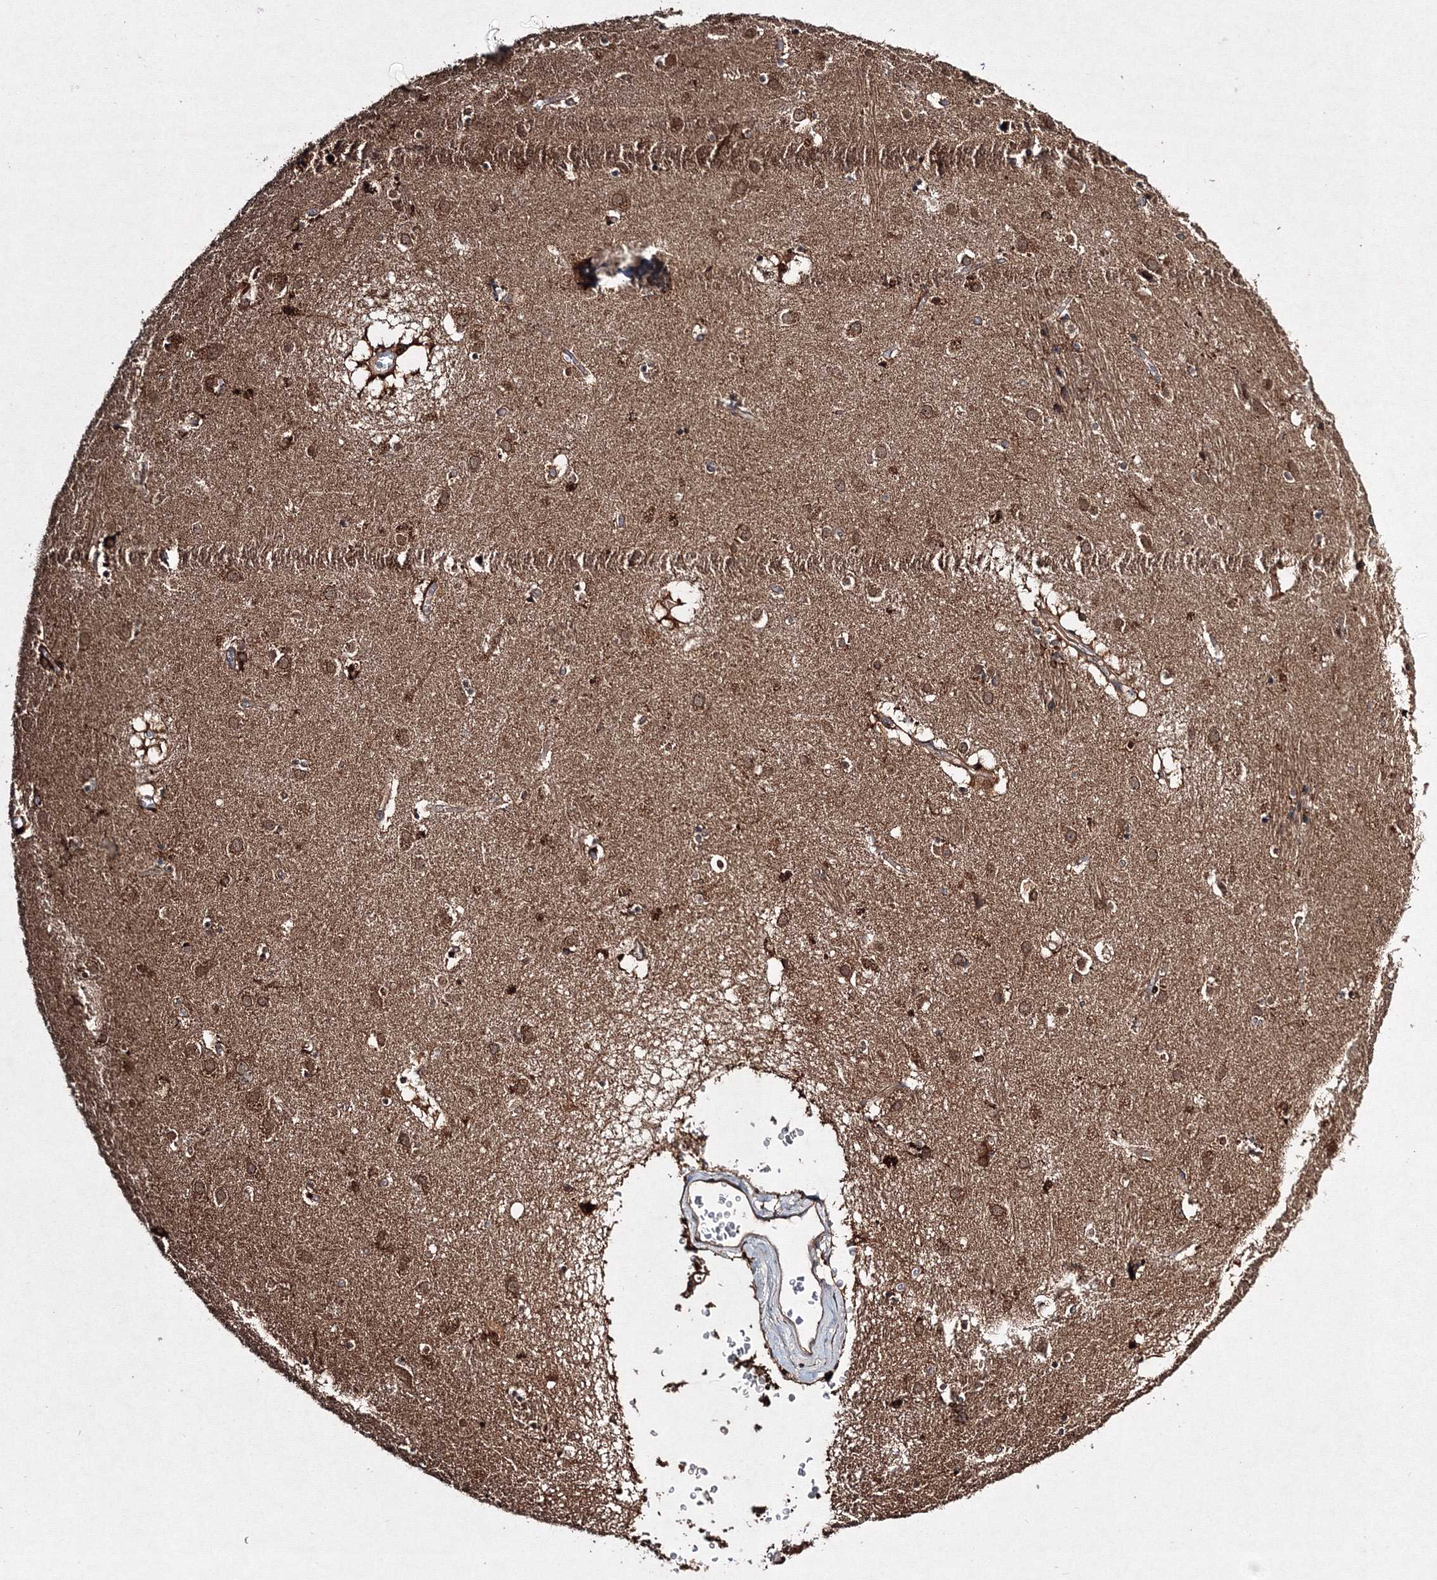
{"staining": {"intensity": "moderate", "quantity": "<25%", "location": "cytoplasmic/membranous"}, "tissue": "caudate", "cell_type": "Glial cells", "image_type": "normal", "snomed": [{"axis": "morphology", "description": "Normal tissue, NOS"}, {"axis": "topography", "description": "Lateral ventricle wall"}], "caption": "Caudate stained with IHC shows moderate cytoplasmic/membranous expression in approximately <25% of glial cells.", "gene": "RANBP3L", "patient": {"sex": "male", "age": 70}}